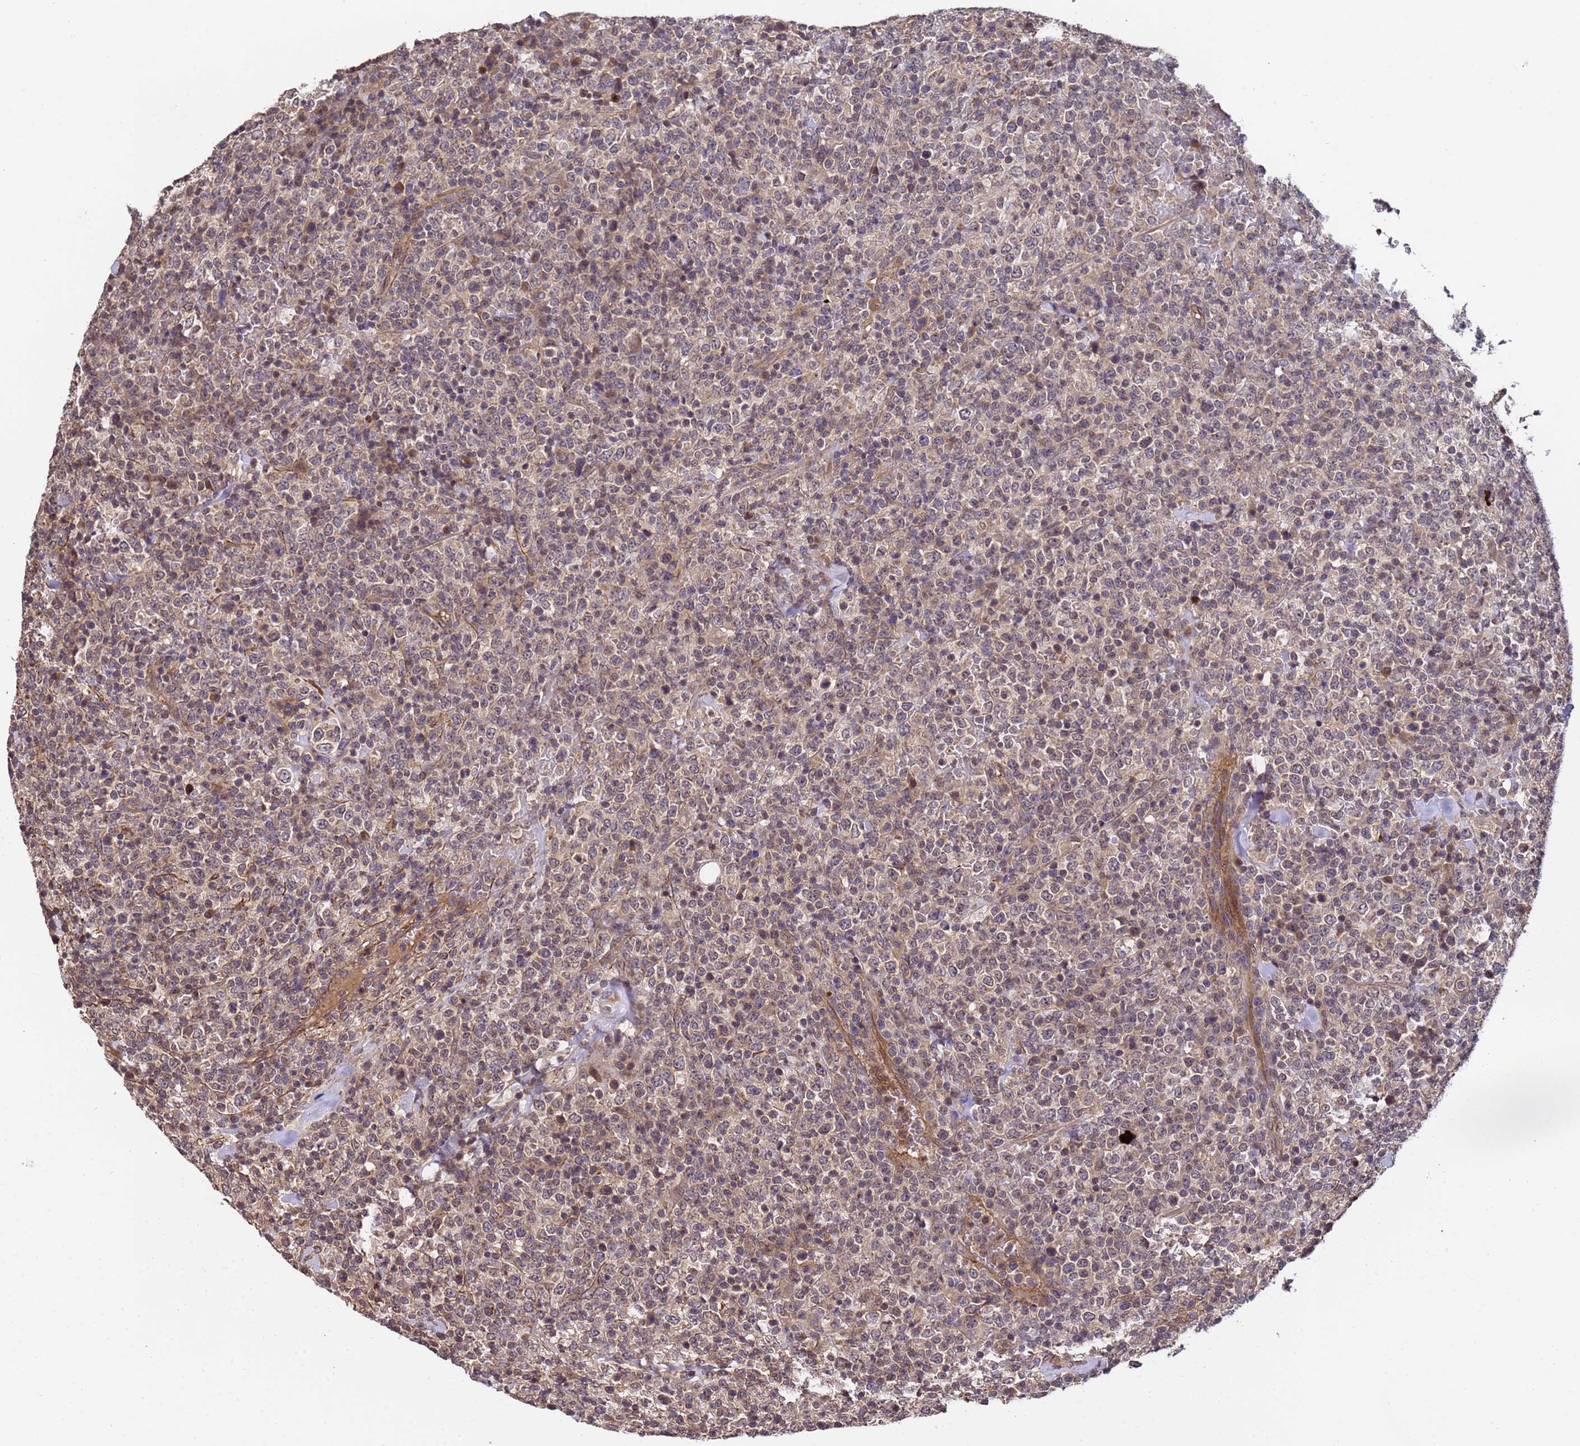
{"staining": {"intensity": "weak", "quantity": "<25%", "location": "cytoplasmic/membranous,nuclear"}, "tissue": "lymphoma", "cell_type": "Tumor cells", "image_type": "cancer", "snomed": [{"axis": "morphology", "description": "Malignant lymphoma, non-Hodgkin's type, High grade"}, {"axis": "topography", "description": "Colon"}], "caption": "There is no significant staining in tumor cells of lymphoma.", "gene": "GSTCD", "patient": {"sex": "female", "age": 53}}